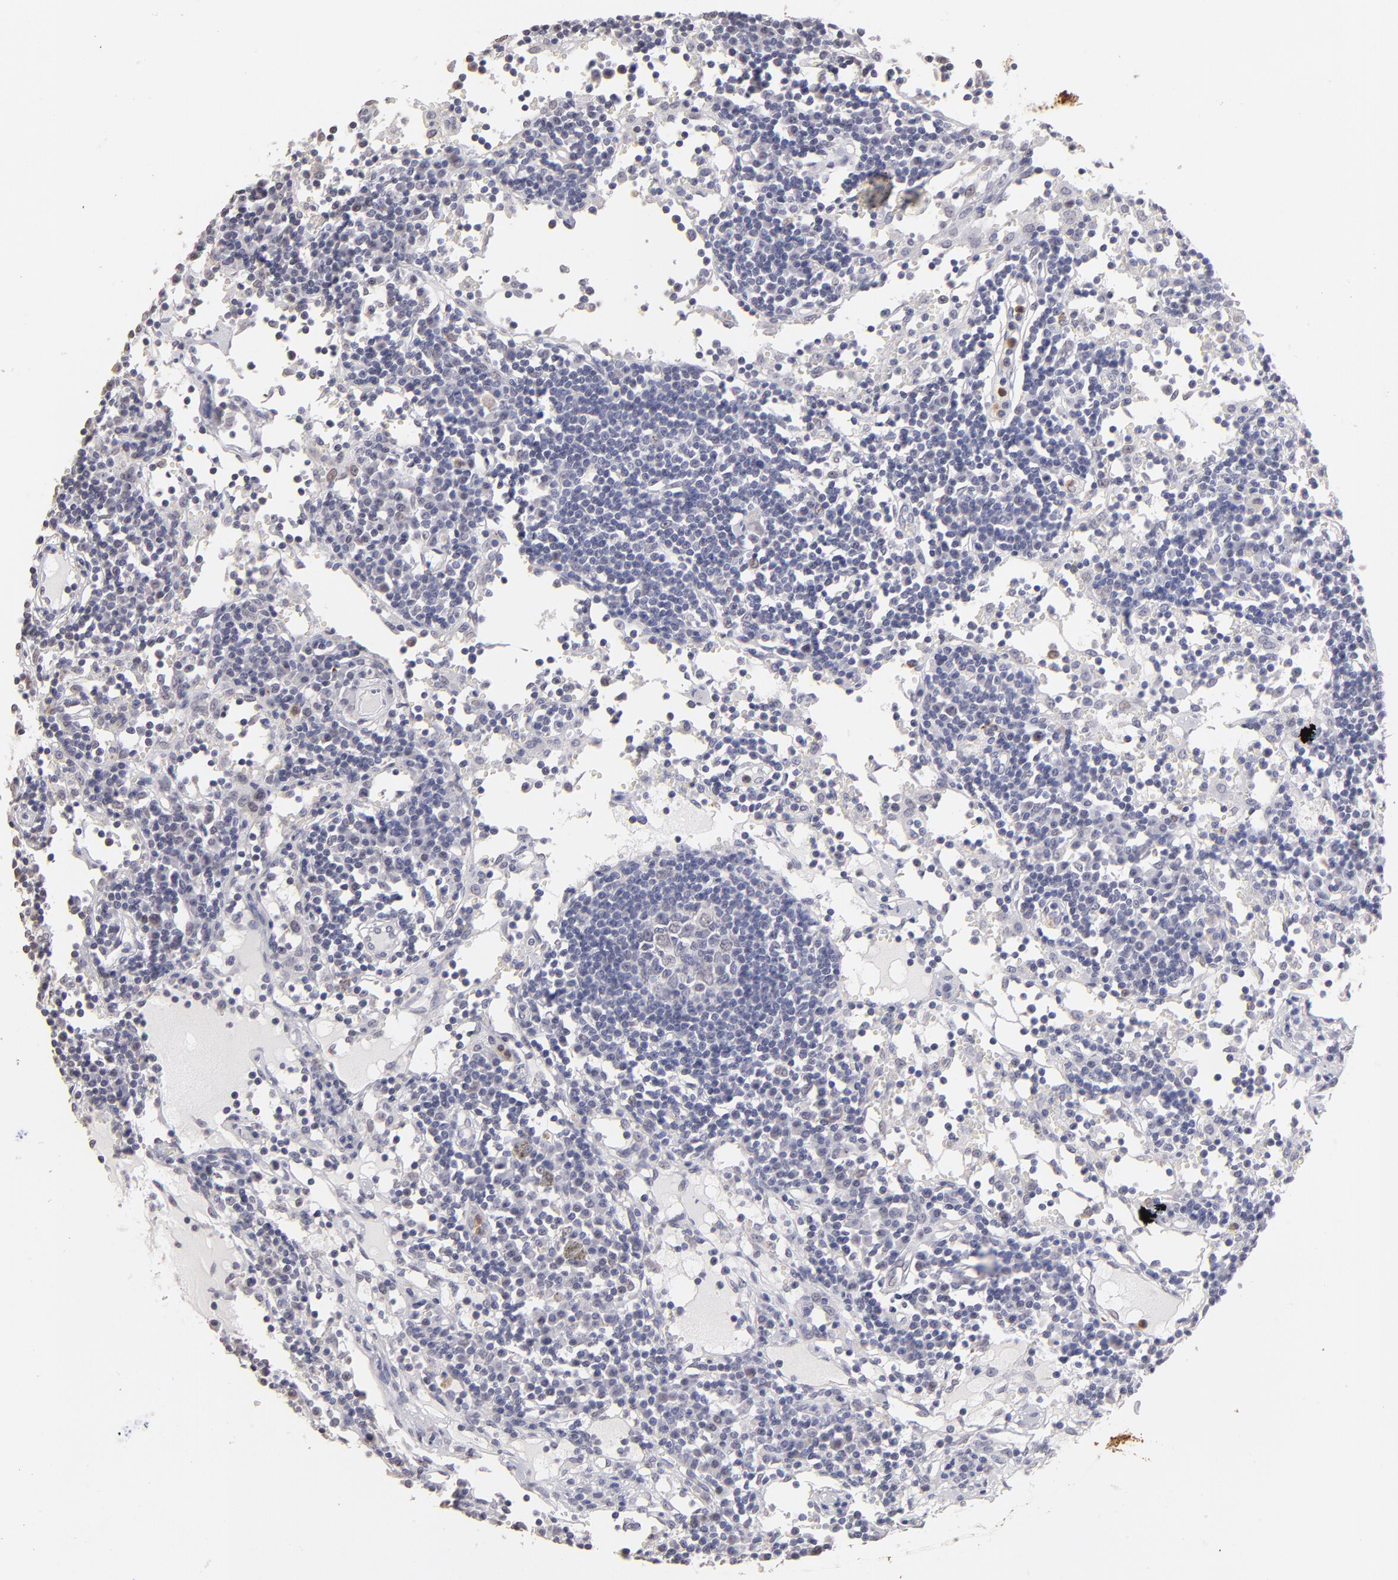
{"staining": {"intensity": "negative", "quantity": "none", "location": "none"}, "tissue": "lymph node", "cell_type": "Germinal center cells", "image_type": "normal", "snomed": [{"axis": "morphology", "description": "Normal tissue, NOS"}, {"axis": "topography", "description": "Lymph node"}], "caption": "The IHC photomicrograph has no significant expression in germinal center cells of lymph node.", "gene": "MGAM", "patient": {"sex": "female", "age": 55}}